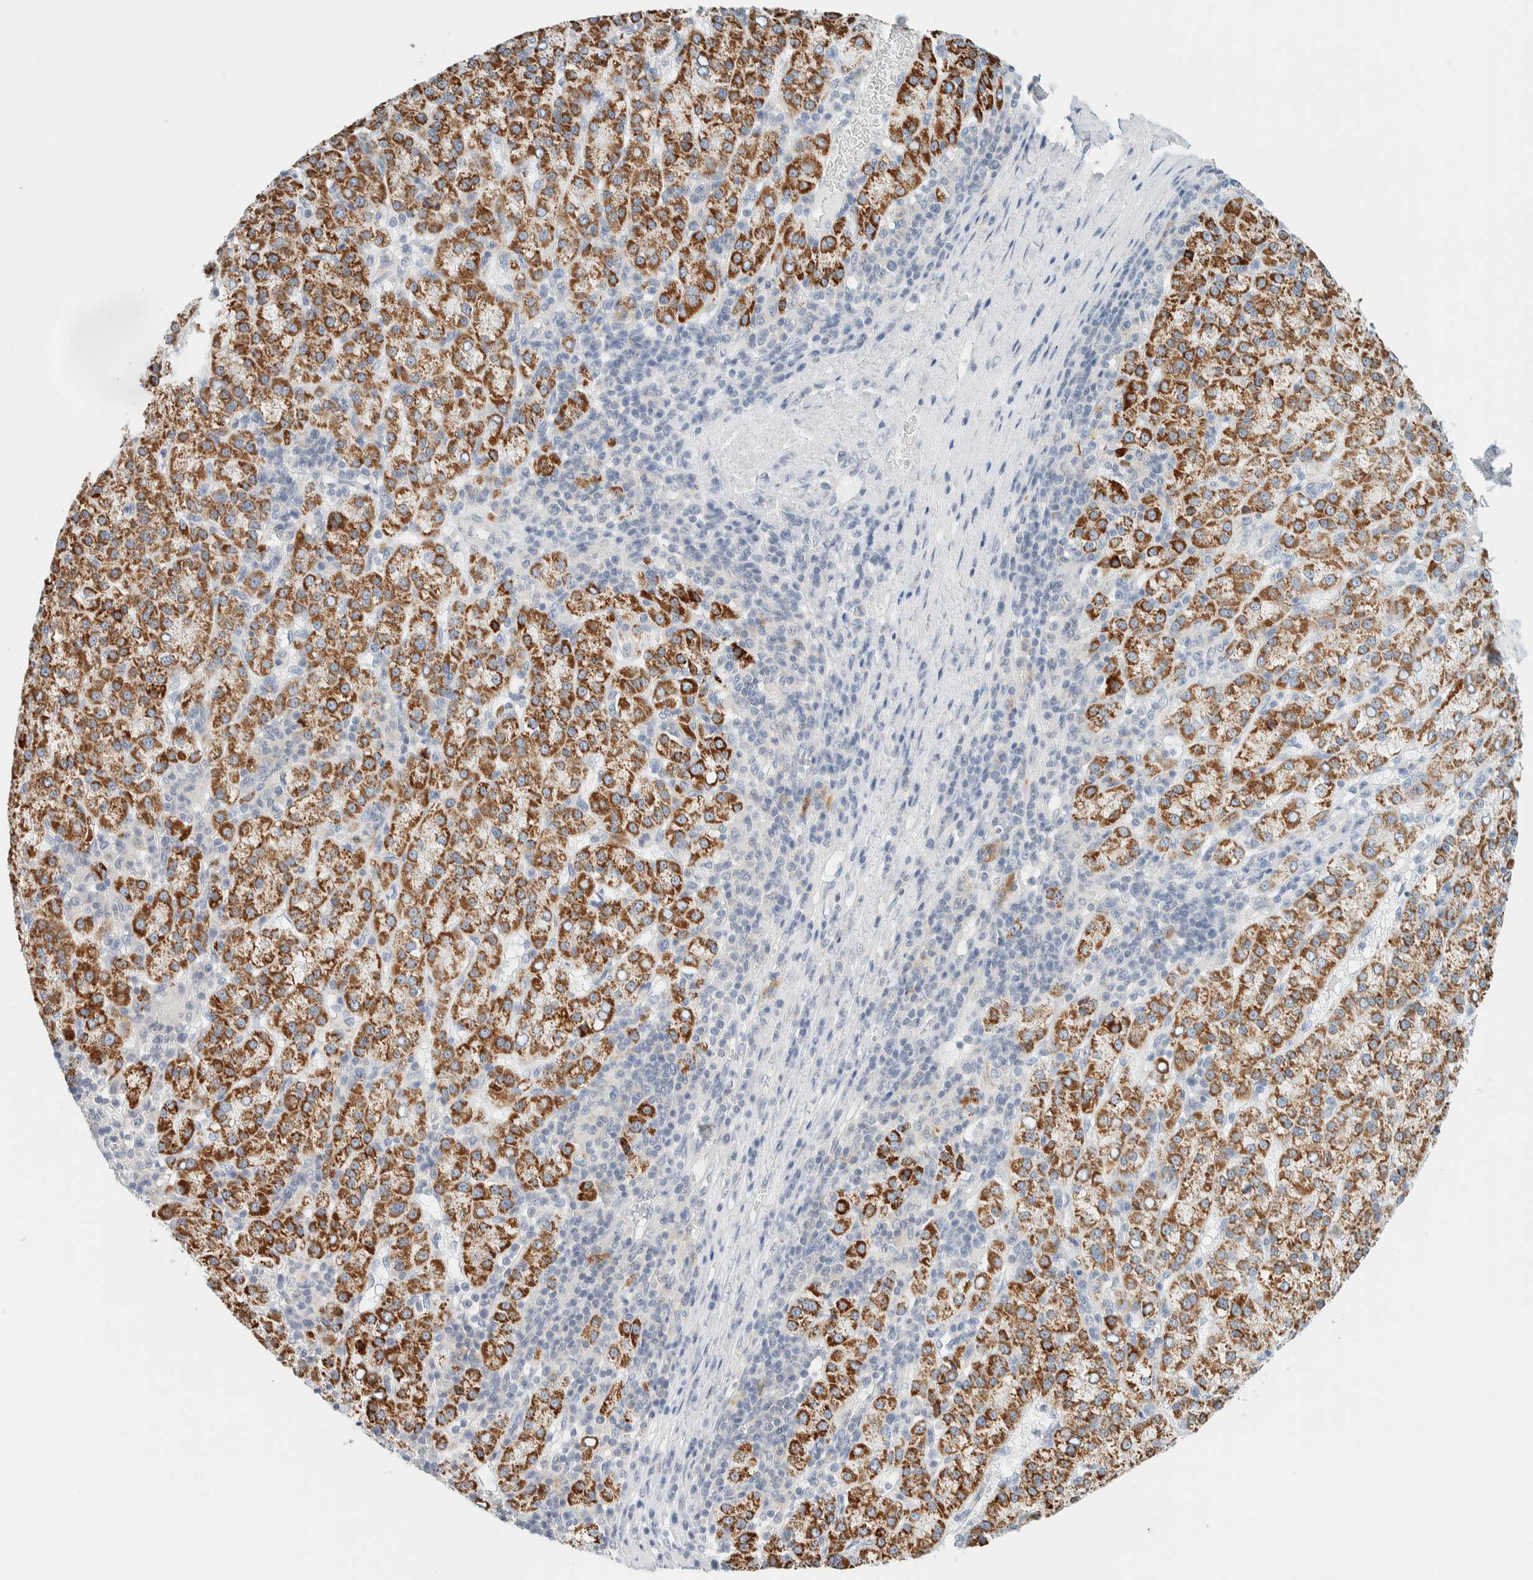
{"staining": {"intensity": "strong", "quantity": ">75%", "location": "cytoplasmic/membranous"}, "tissue": "liver cancer", "cell_type": "Tumor cells", "image_type": "cancer", "snomed": [{"axis": "morphology", "description": "Carcinoma, Hepatocellular, NOS"}, {"axis": "topography", "description": "Liver"}], "caption": "Immunohistochemistry (IHC) histopathology image of liver cancer (hepatocellular carcinoma) stained for a protein (brown), which exhibits high levels of strong cytoplasmic/membranous expression in approximately >75% of tumor cells.", "gene": "NDE1", "patient": {"sex": "female", "age": 58}}